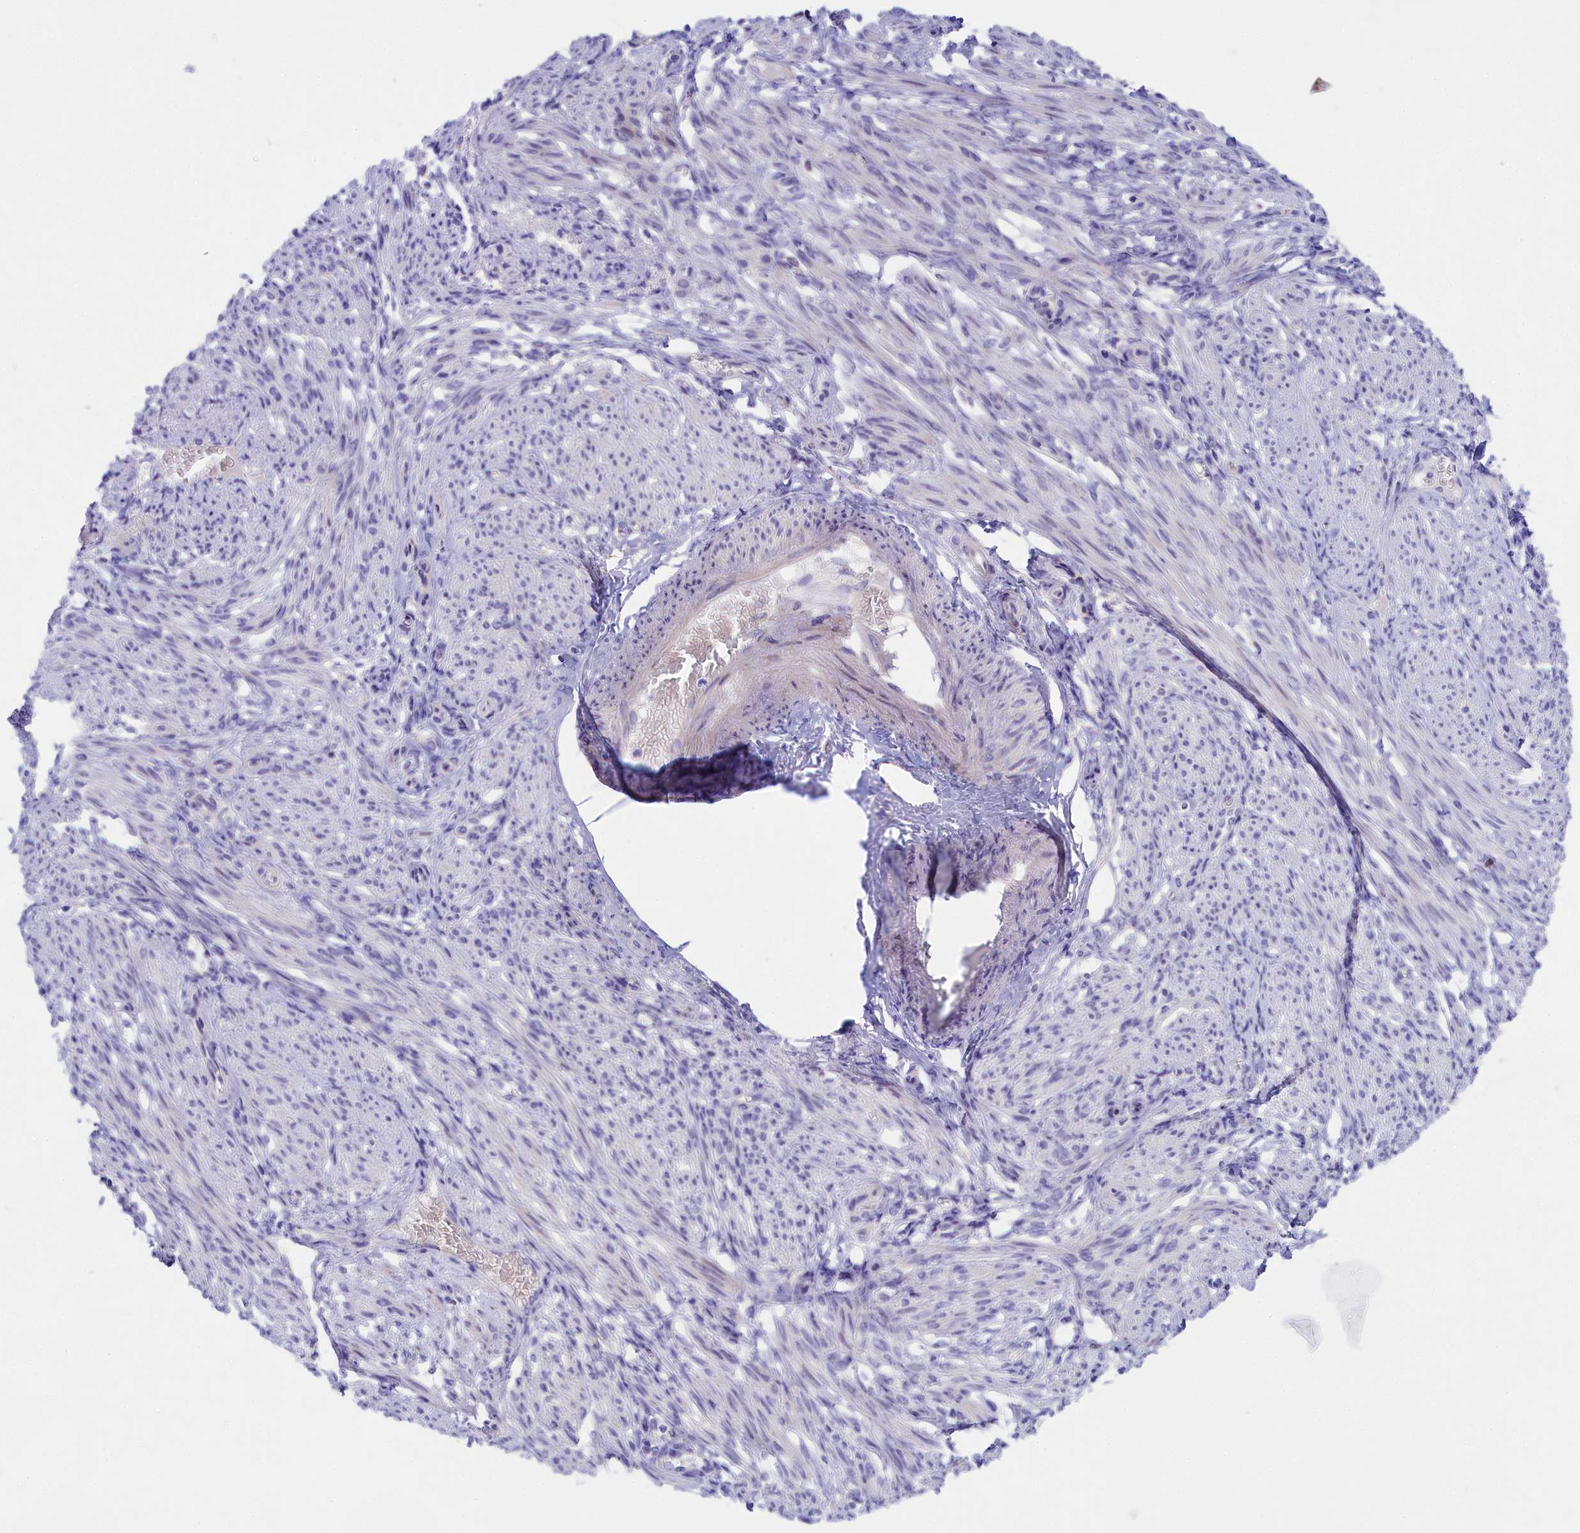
{"staining": {"intensity": "moderate", "quantity": "<25%", "location": "cytoplasmic/membranous"}, "tissue": "smooth muscle", "cell_type": "Smooth muscle cells", "image_type": "normal", "snomed": [{"axis": "morphology", "description": "Normal tissue, NOS"}, {"axis": "topography", "description": "Smooth muscle"}], "caption": "A low amount of moderate cytoplasmic/membranous staining is seen in about <25% of smooth muscle cells in unremarkable smooth muscle.", "gene": "PPP1R13L", "patient": {"sex": "female", "age": 39}}